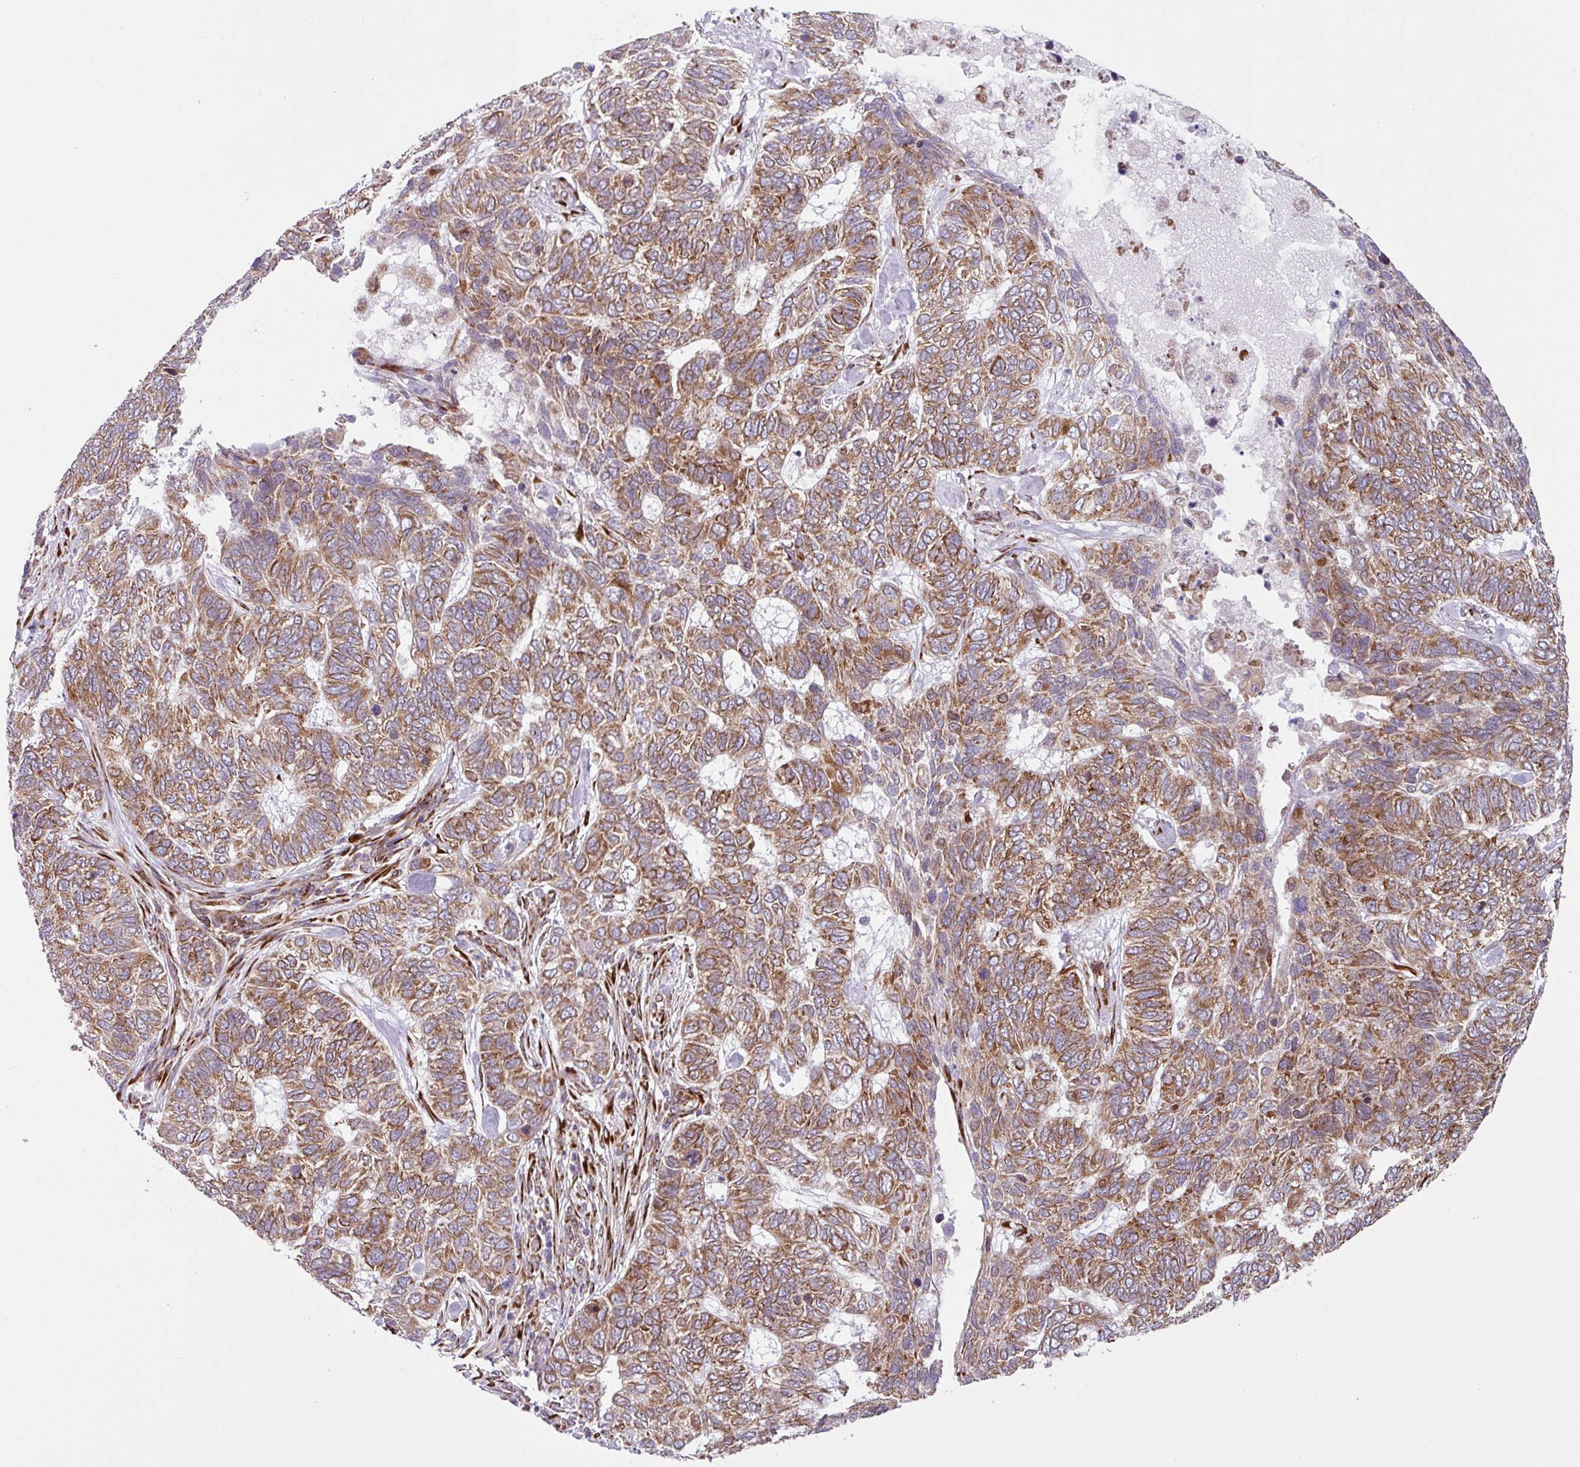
{"staining": {"intensity": "moderate", "quantity": ">75%", "location": "cytoplasmic/membranous"}, "tissue": "skin cancer", "cell_type": "Tumor cells", "image_type": "cancer", "snomed": [{"axis": "morphology", "description": "Basal cell carcinoma"}, {"axis": "topography", "description": "Skin"}], "caption": "The photomicrograph shows immunohistochemical staining of skin basal cell carcinoma. There is moderate cytoplasmic/membranous positivity is appreciated in approximately >75% of tumor cells.", "gene": "SLC39A7", "patient": {"sex": "female", "age": 65}}